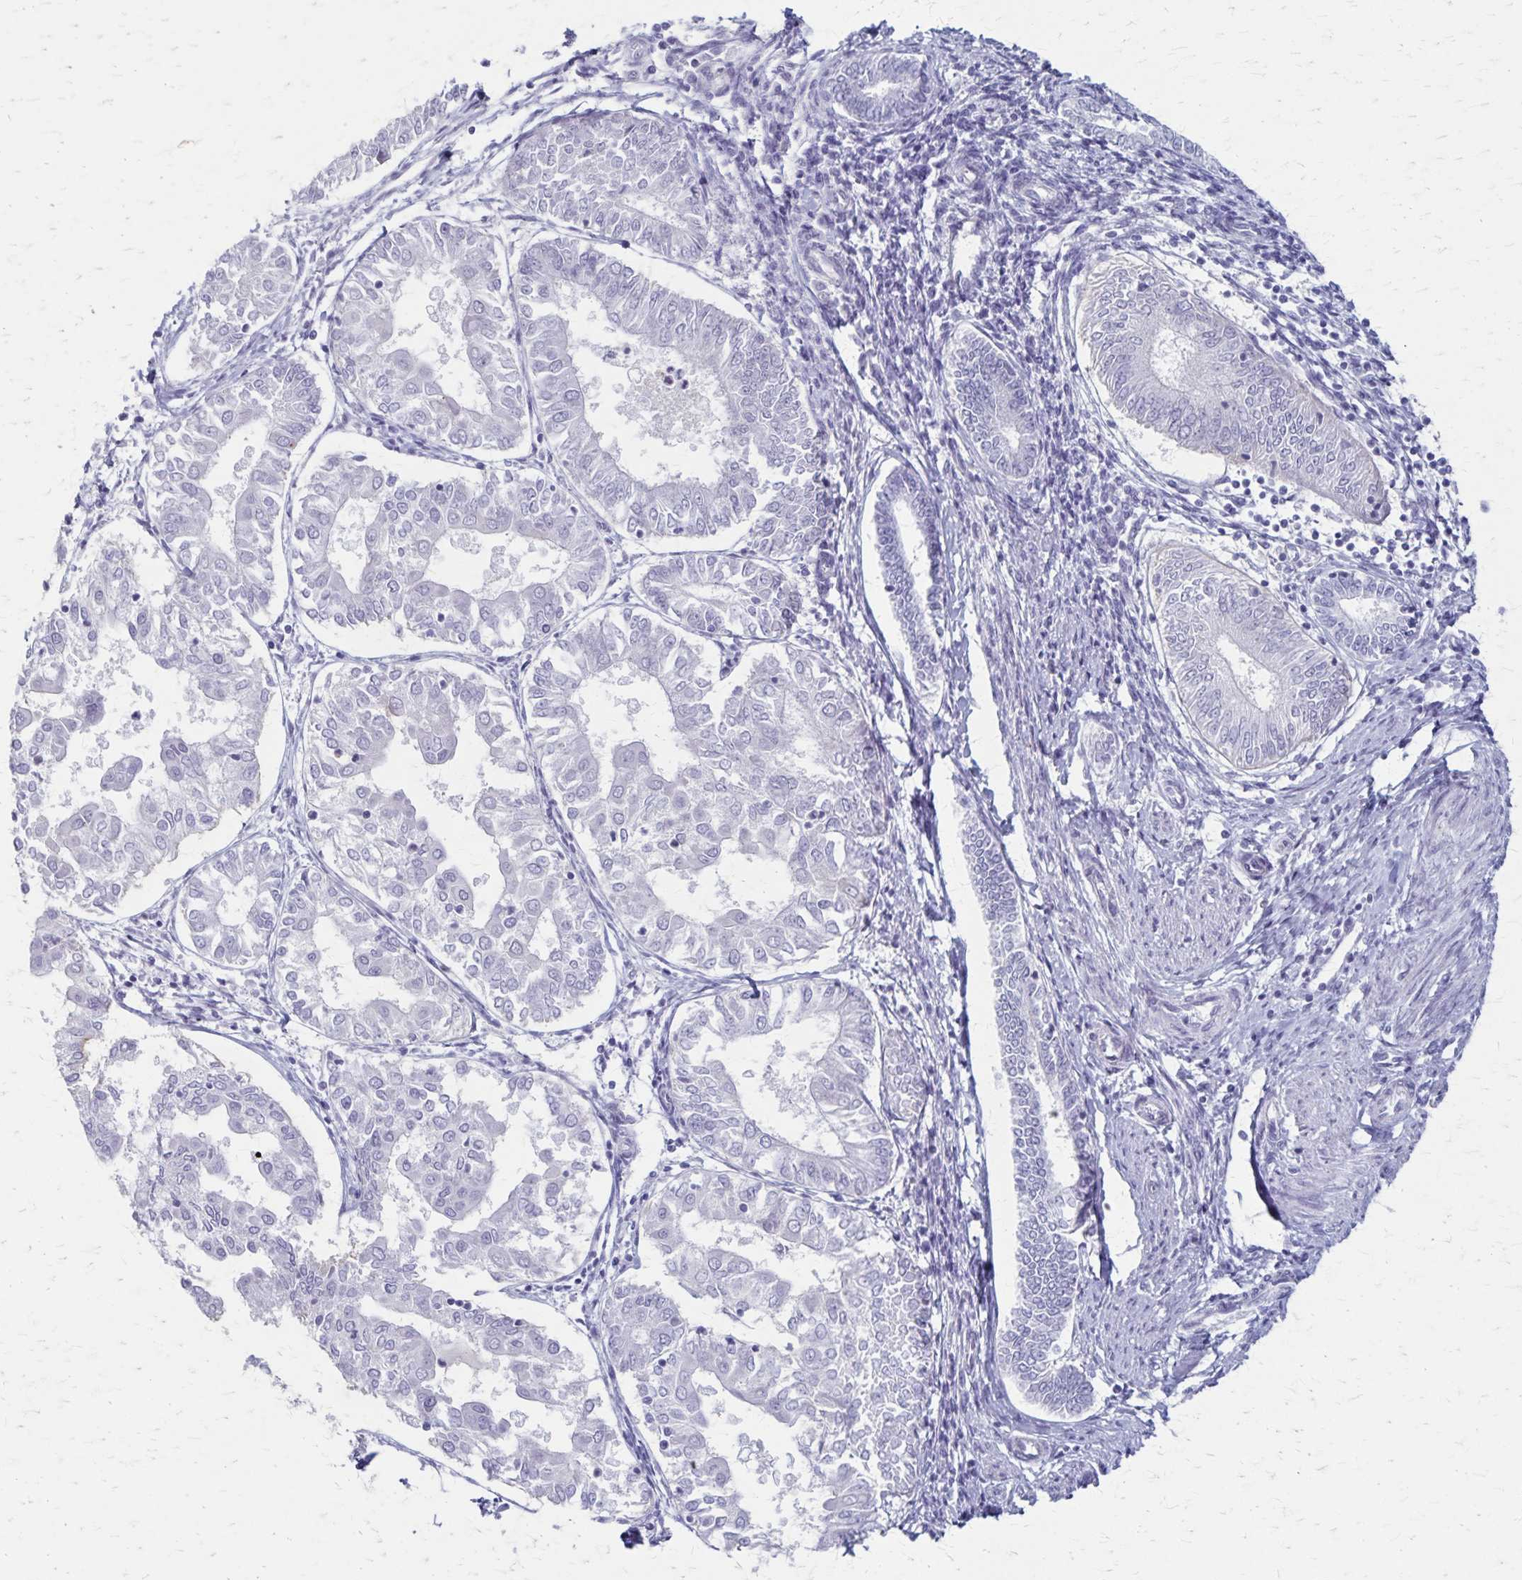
{"staining": {"intensity": "negative", "quantity": "none", "location": "none"}, "tissue": "endometrial cancer", "cell_type": "Tumor cells", "image_type": "cancer", "snomed": [{"axis": "morphology", "description": "Adenocarcinoma, NOS"}, {"axis": "topography", "description": "Endometrium"}], "caption": "A micrograph of endometrial cancer (adenocarcinoma) stained for a protein reveals no brown staining in tumor cells.", "gene": "RASL10B", "patient": {"sex": "female", "age": 68}}